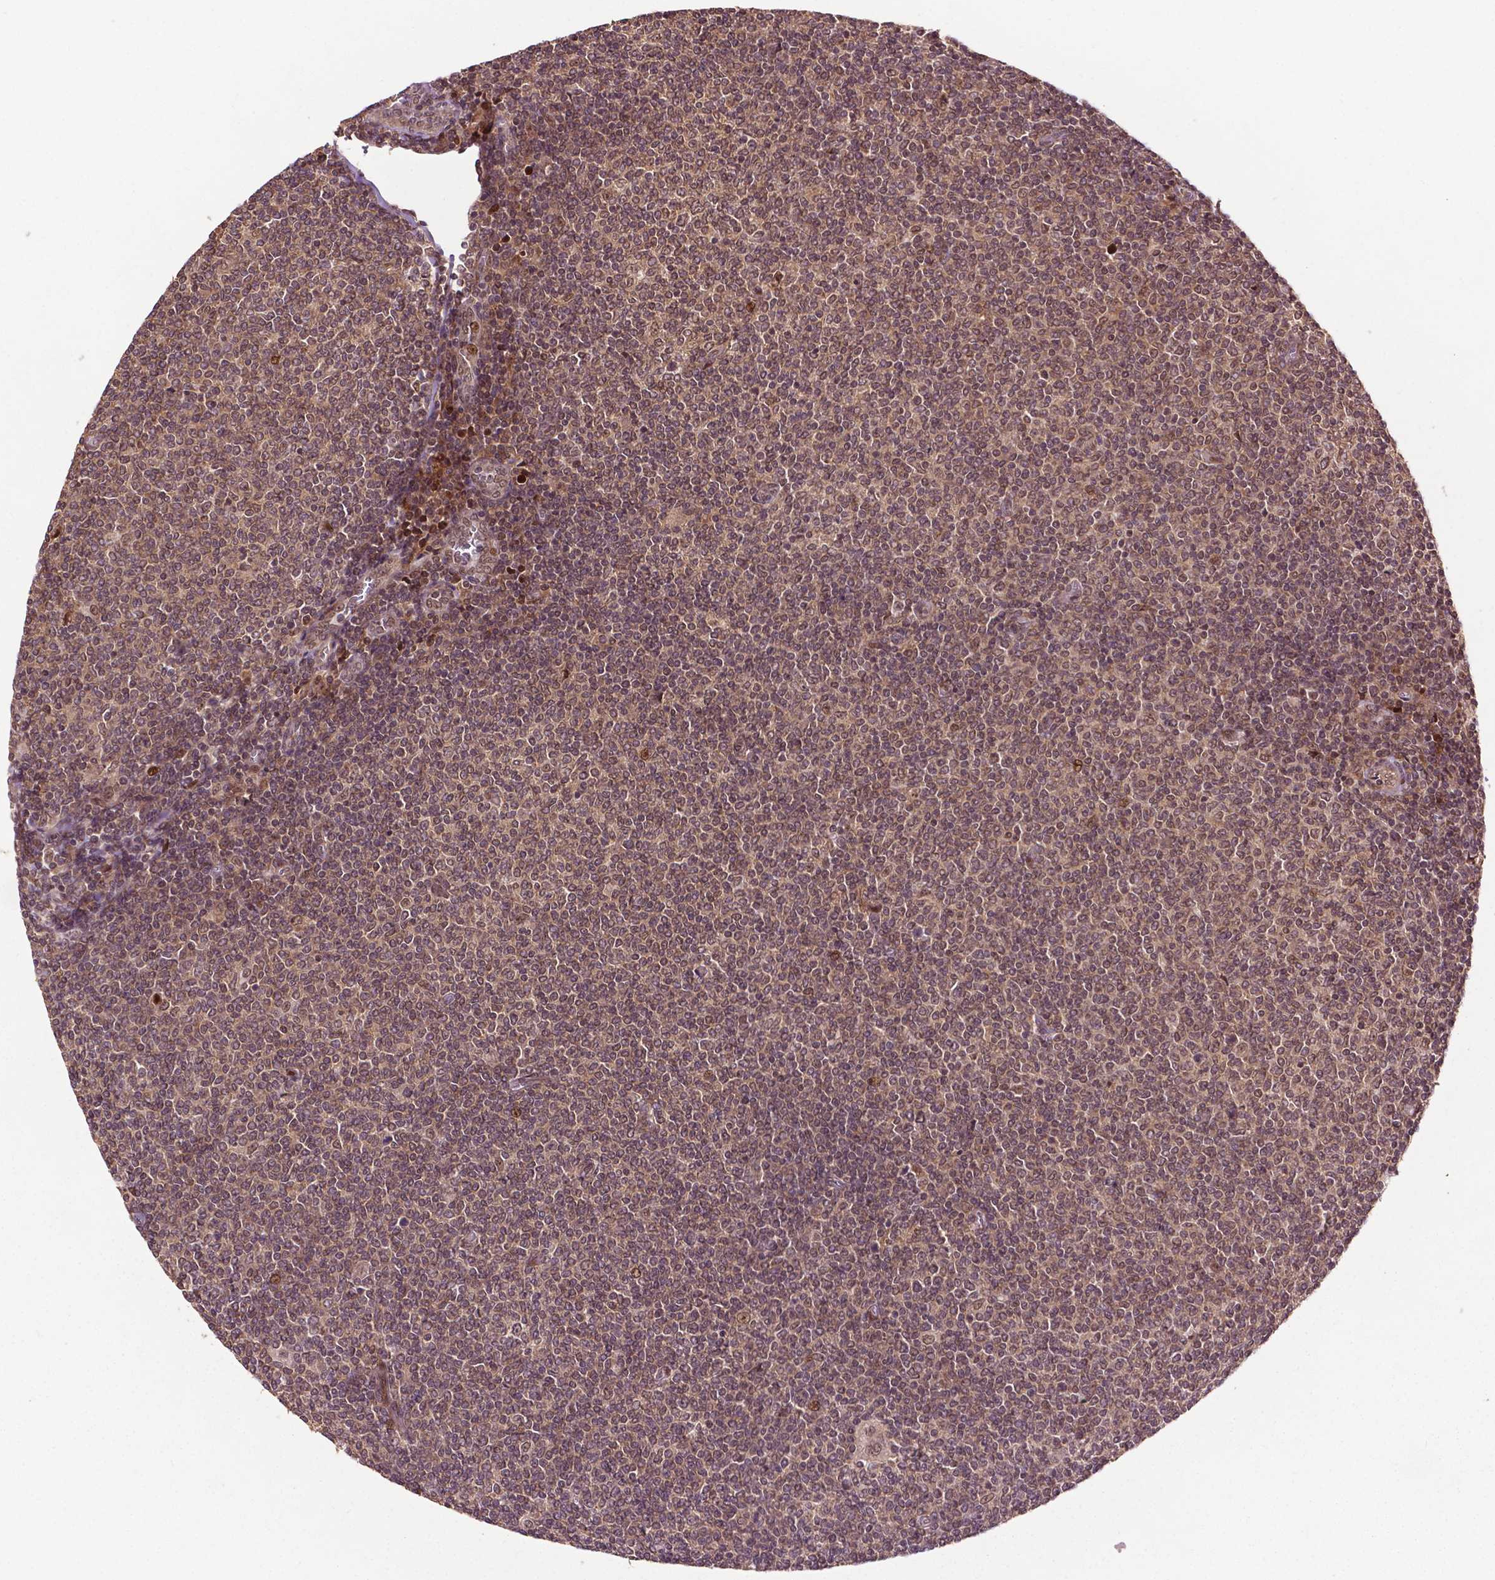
{"staining": {"intensity": "moderate", "quantity": ">75%", "location": "cytoplasmic/membranous,nuclear"}, "tissue": "lymphoma", "cell_type": "Tumor cells", "image_type": "cancer", "snomed": [{"axis": "morphology", "description": "Malignant lymphoma, non-Hodgkin's type, Low grade"}, {"axis": "topography", "description": "Lymph node"}], "caption": "Protein staining of malignant lymphoma, non-Hodgkin's type (low-grade) tissue shows moderate cytoplasmic/membranous and nuclear positivity in about >75% of tumor cells. (DAB IHC with brightfield microscopy, high magnification).", "gene": "TMX2", "patient": {"sex": "male", "age": 52}}